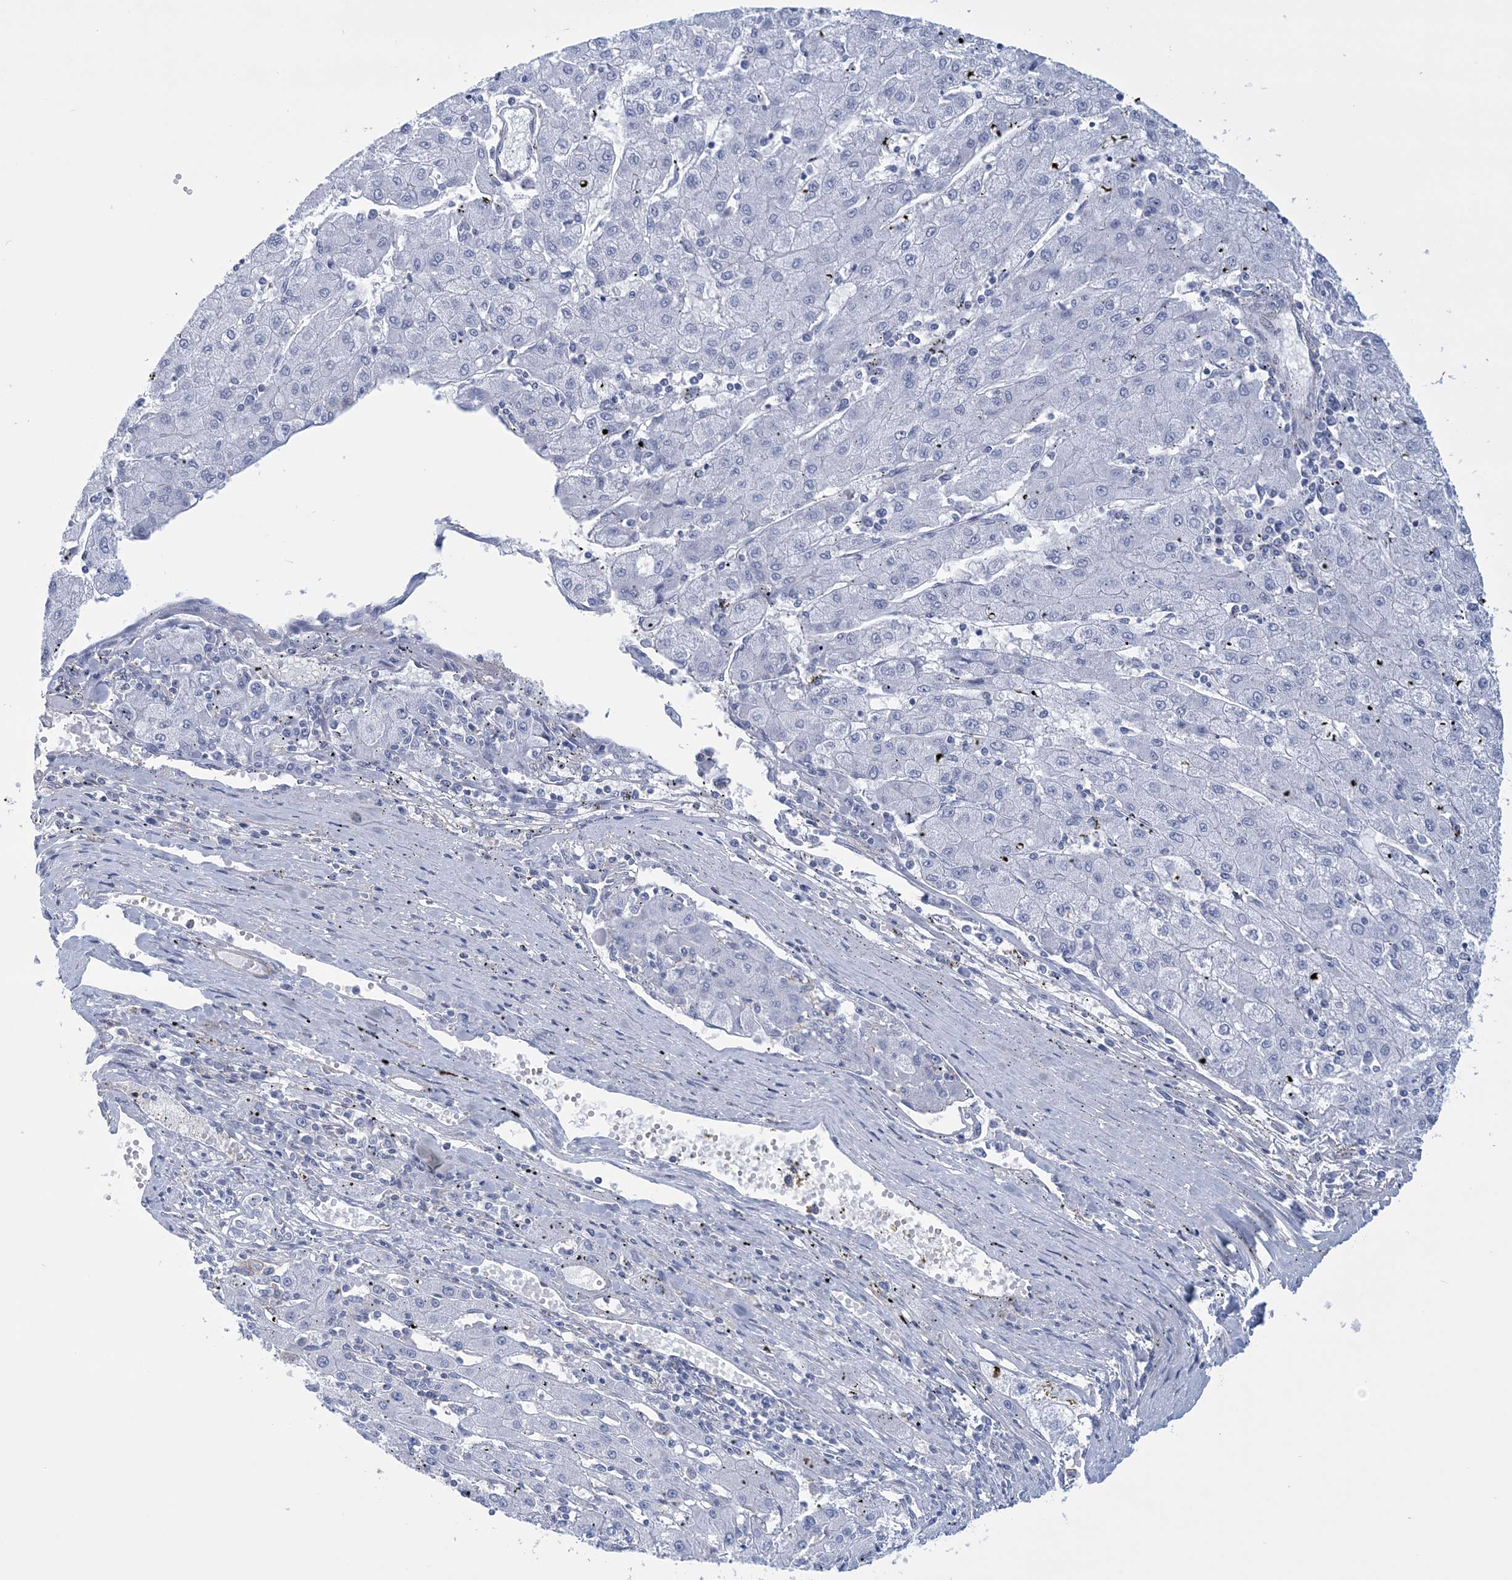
{"staining": {"intensity": "negative", "quantity": "none", "location": "none"}, "tissue": "liver cancer", "cell_type": "Tumor cells", "image_type": "cancer", "snomed": [{"axis": "morphology", "description": "Carcinoma, Hepatocellular, NOS"}, {"axis": "topography", "description": "Liver"}], "caption": "There is no significant positivity in tumor cells of liver cancer.", "gene": "C11orf21", "patient": {"sex": "male", "age": 72}}